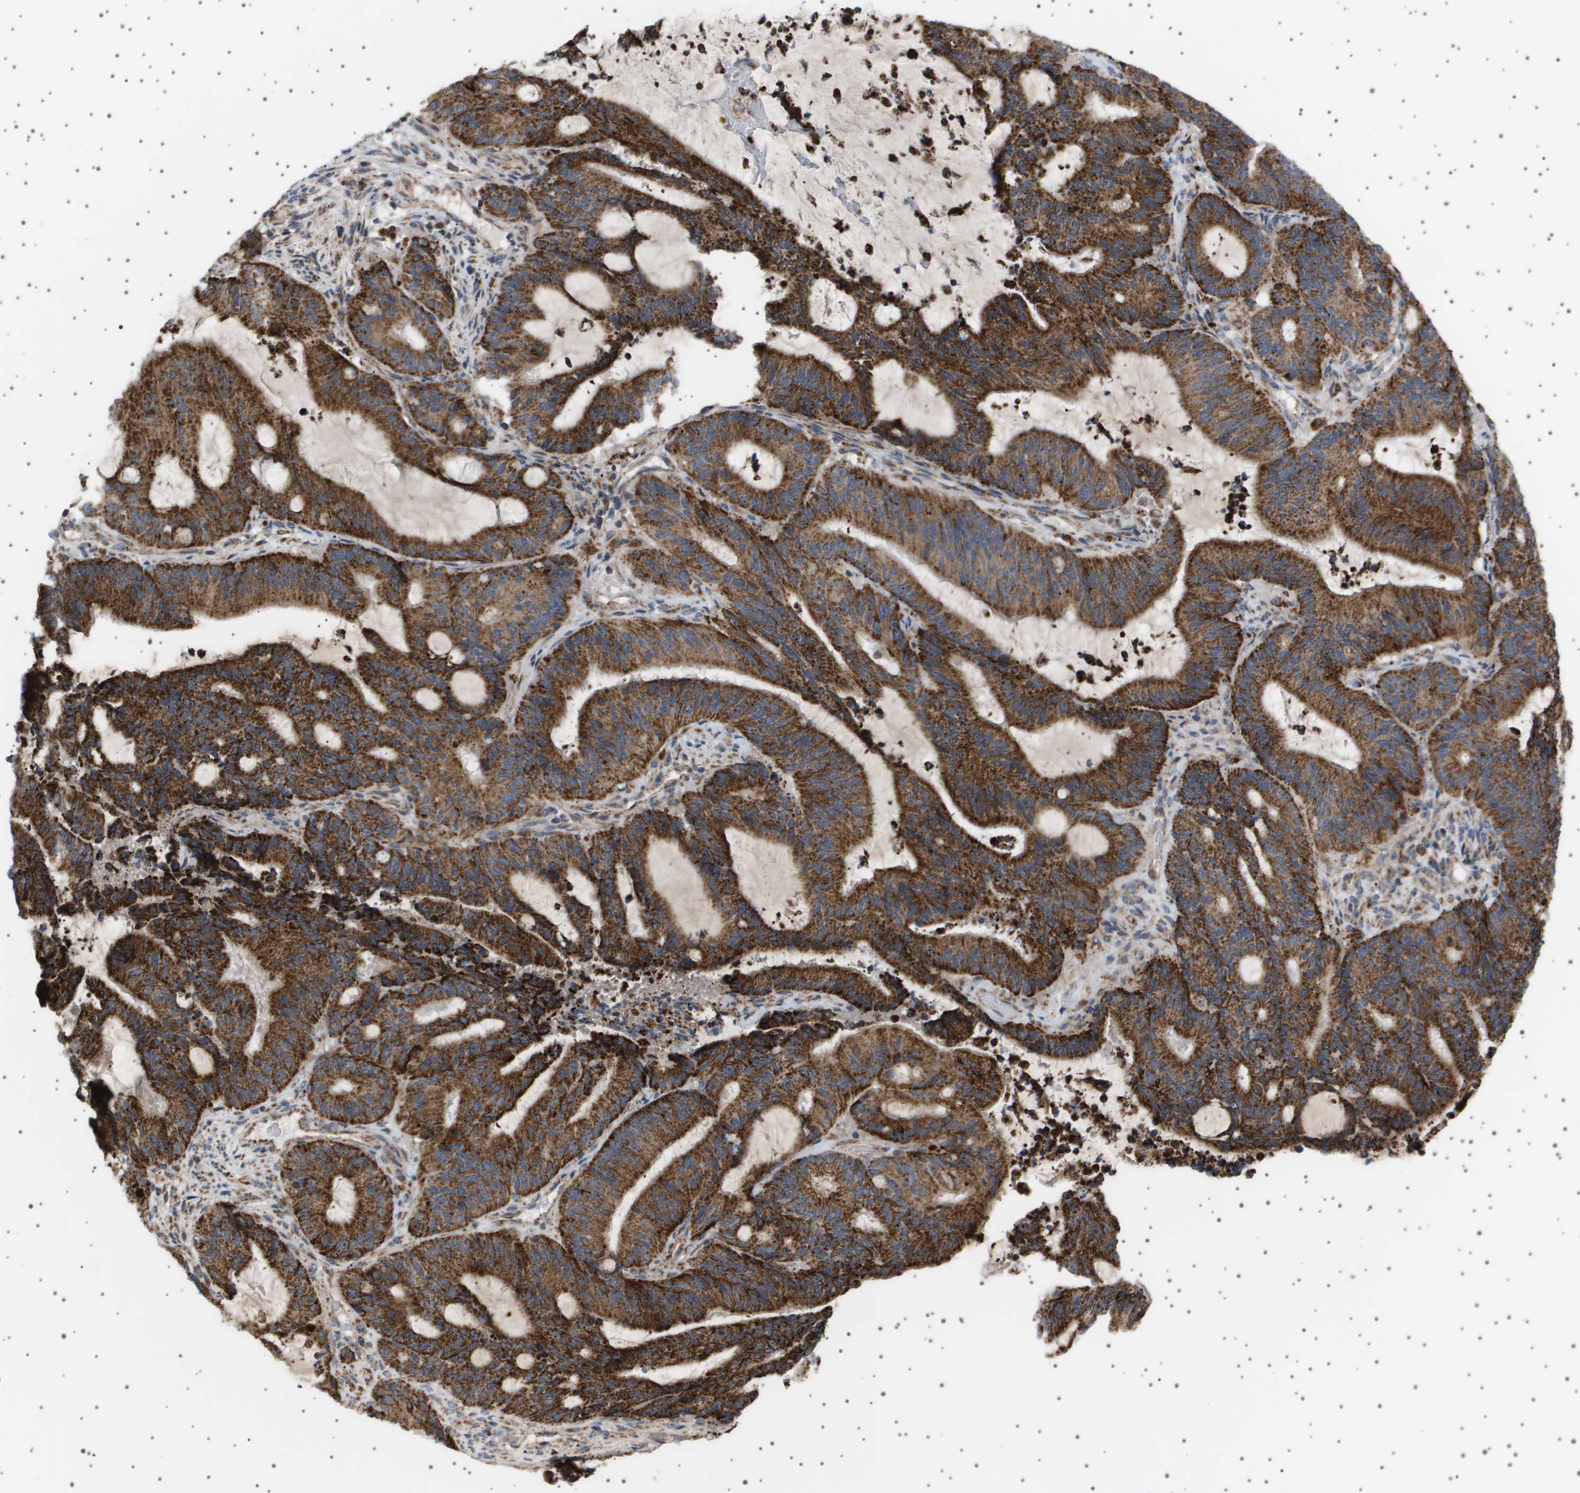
{"staining": {"intensity": "strong", "quantity": ">75%", "location": "cytoplasmic/membranous"}, "tissue": "liver cancer", "cell_type": "Tumor cells", "image_type": "cancer", "snomed": [{"axis": "morphology", "description": "Normal tissue, NOS"}, {"axis": "morphology", "description": "Cholangiocarcinoma"}, {"axis": "topography", "description": "Liver"}, {"axis": "topography", "description": "Peripheral nerve tissue"}], "caption": "Protein analysis of cholangiocarcinoma (liver) tissue exhibits strong cytoplasmic/membranous positivity in about >75% of tumor cells.", "gene": "UBXN8", "patient": {"sex": "female", "age": 73}}